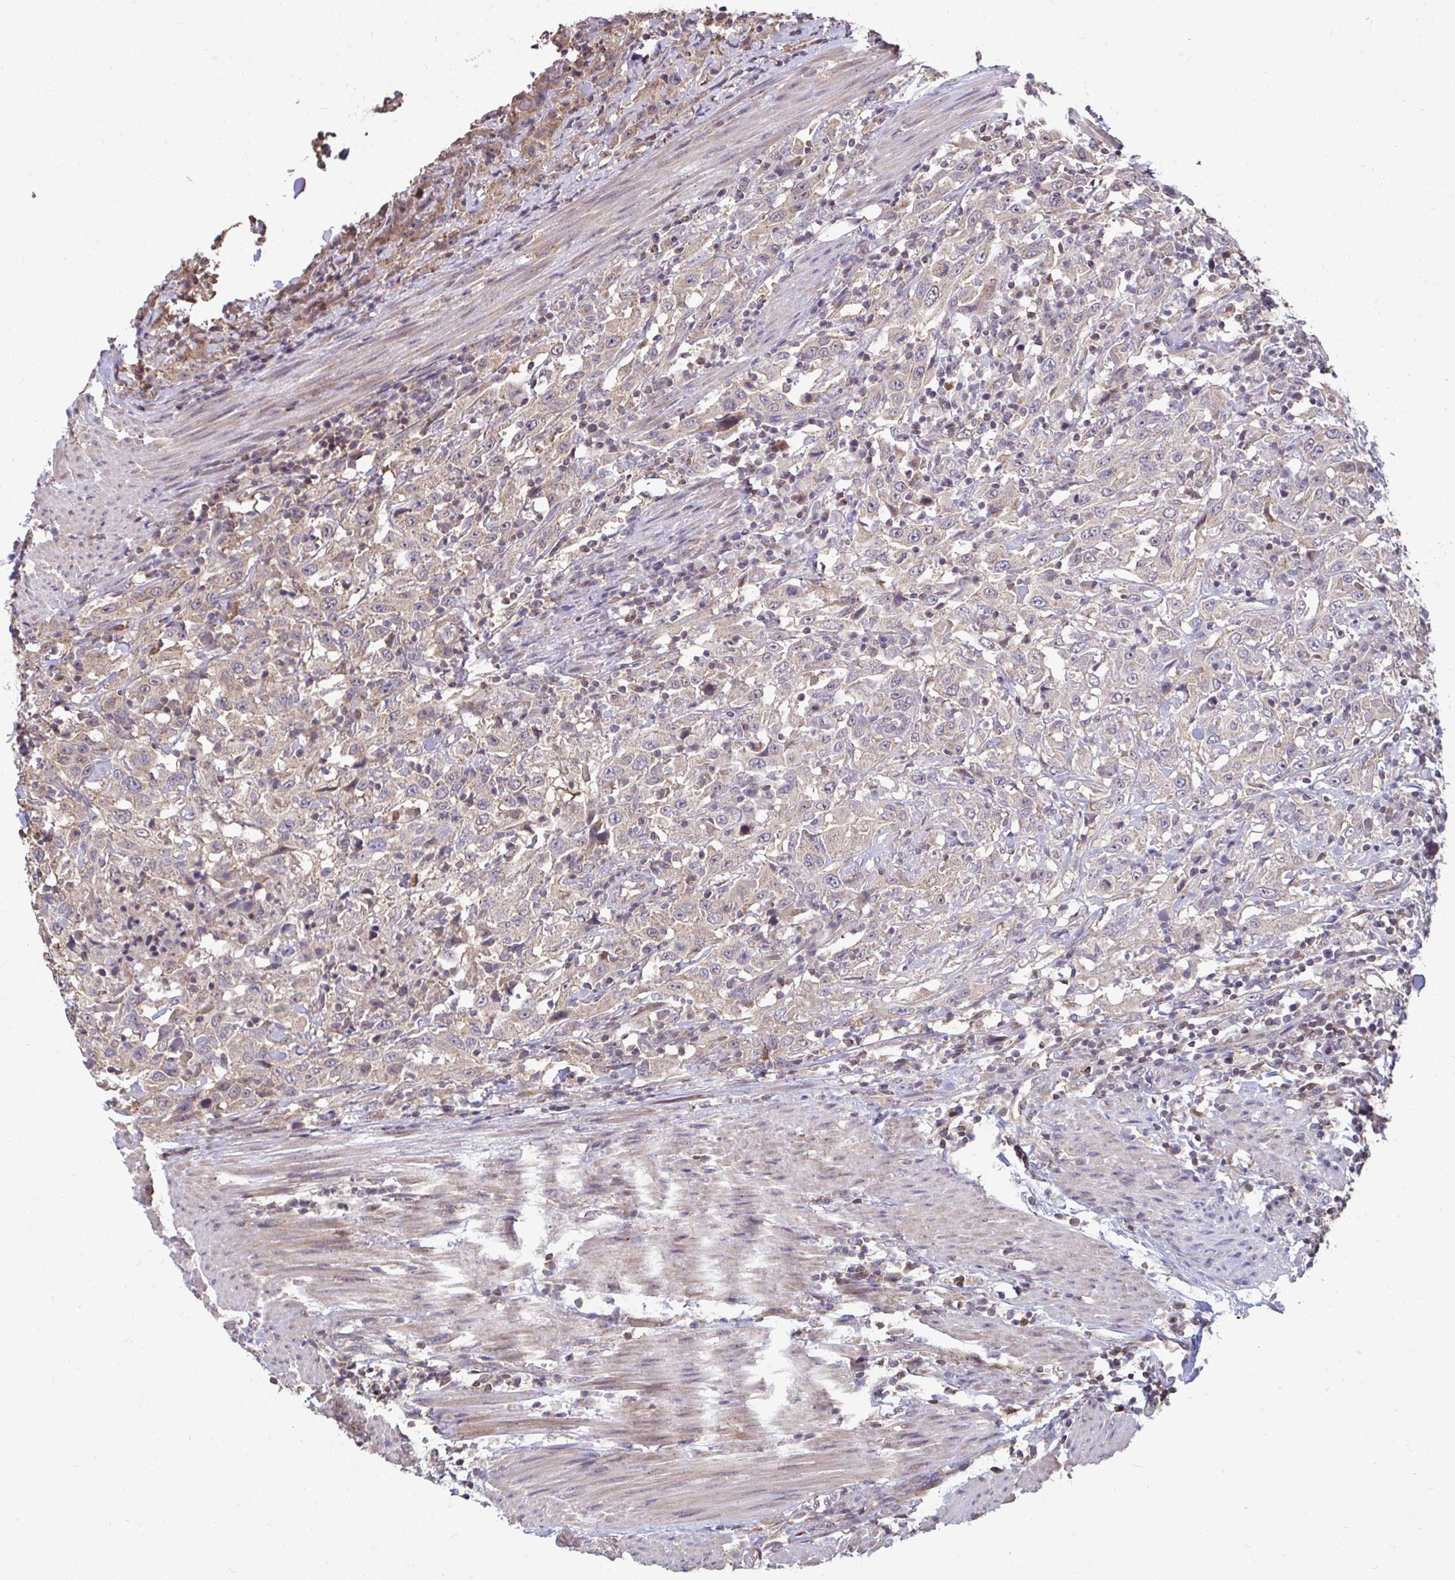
{"staining": {"intensity": "weak", "quantity": ">75%", "location": "cytoplasmic/membranous"}, "tissue": "urothelial cancer", "cell_type": "Tumor cells", "image_type": "cancer", "snomed": [{"axis": "morphology", "description": "Urothelial carcinoma, High grade"}, {"axis": "topography", "description": "Urinary bladder"}], "caption": "About >75% of tumor cells in urothelial cancer show weak cytoplasmic/membranous protein expression as visualized by brown immunohistochemical staining.", "gene": "DNAJA2", "patient": {"sex": "male", "age": 61}}